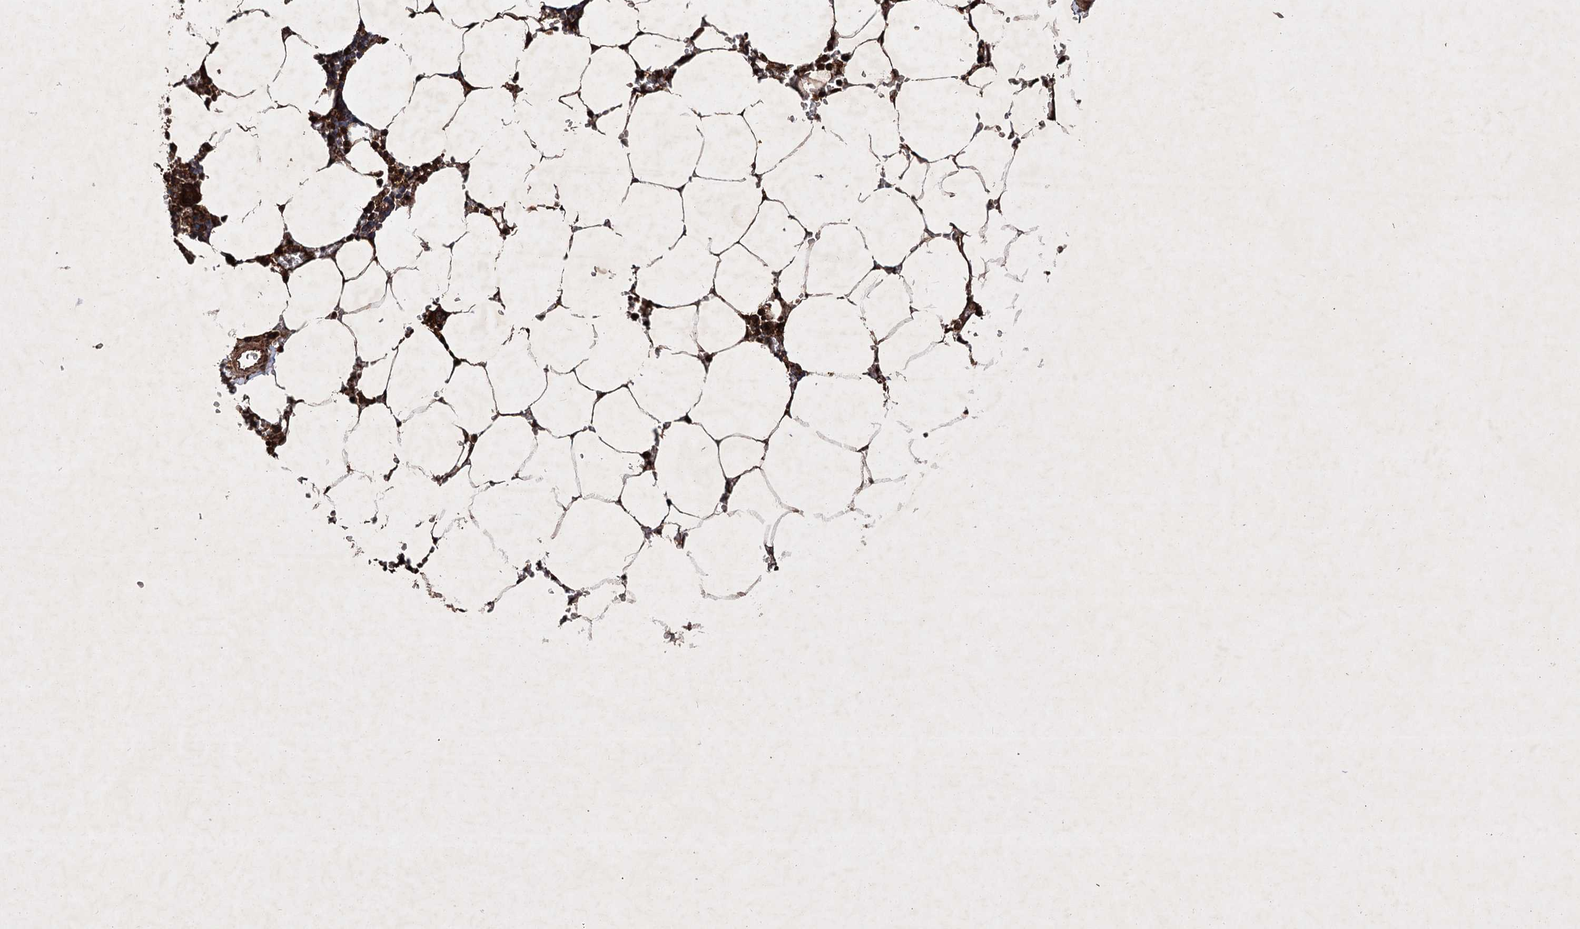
{"staining": {"intensity": "strong", "quantity": "25%-75%", "location": "cytoplasmic/membranous,nuclear"}, "tissue": "bone marrow", "cell_type": "Hematopoietic cells", "image_type": "normal", "snomed": [{"axis": "morphology", "description": "Normal tissue, NOS"}, {"axis": "topography", "description": "Bone marrow"}], "caption": "Immunohistochemistry (IHC) (DAB) staining of normal human bone marrow demonstrates strong cytoplasmic/membranous,nuclear protein staining in approximately 25%-75% of hematopoietic cells. Immunohistochemistry (IHC) stains the protein in brown and the nuclei are stained blue.", "gene": "DNAJC13", "patient": {"sex": "male", "age": 70}}